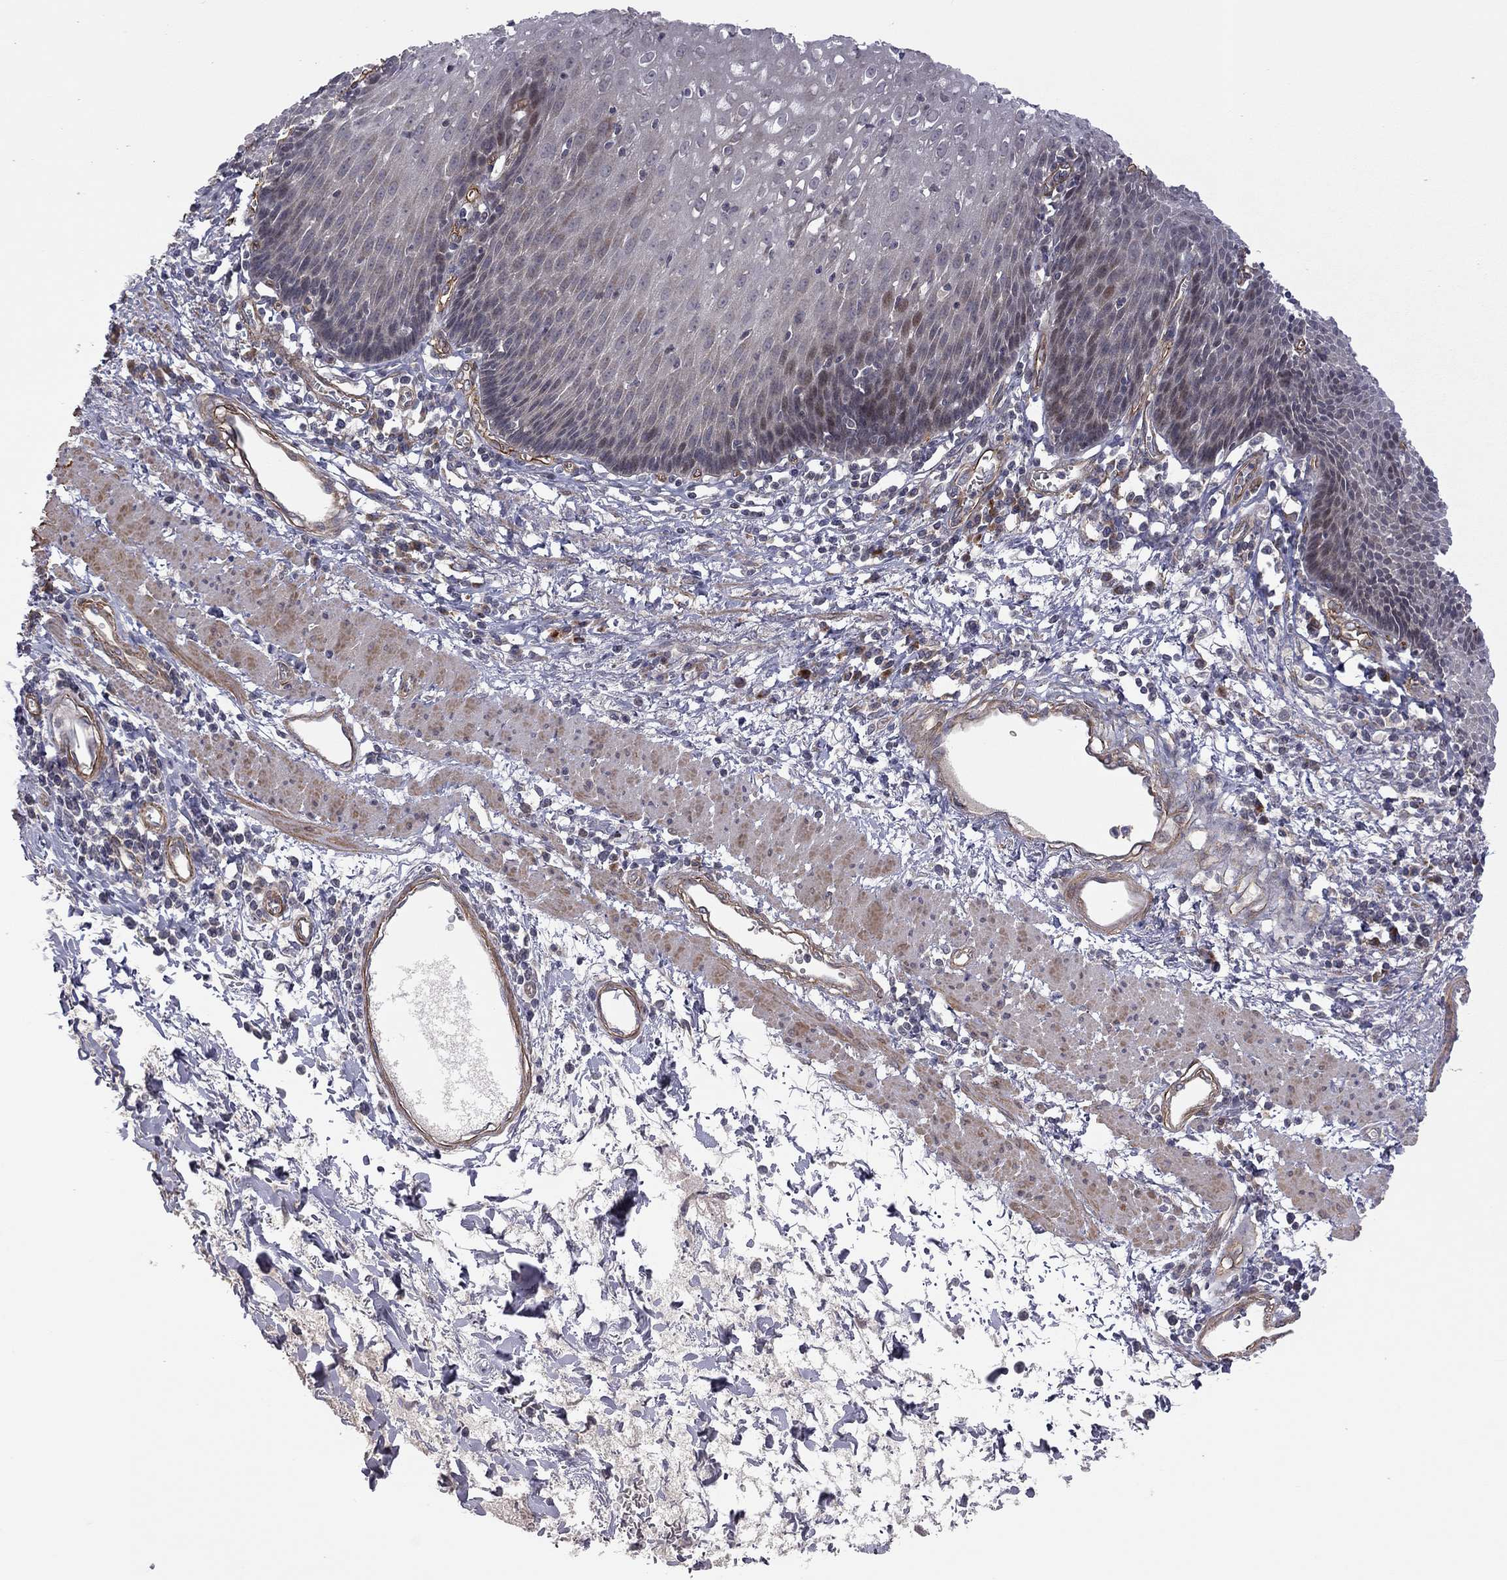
{"staining": {"intensity": "negative", "quantity": "none", "location": "none"}, "tissue": "esophagus", "cell_type": "Squamous epithelial cells", "image_type": "normal", "snomed": [{"axis": "morphology", "description": "Normal tissue, NOS"}, {"axis": "topography", "description": "Esophagus"}], "caption": "DAB immunohistochemical staining of normal human esophagus displays no significant positivity in squamous epithelial cells. Nuclei are stained in blue.", "gene": "EXOC3L2", "patient": {"sex": "male", "age": 57}}